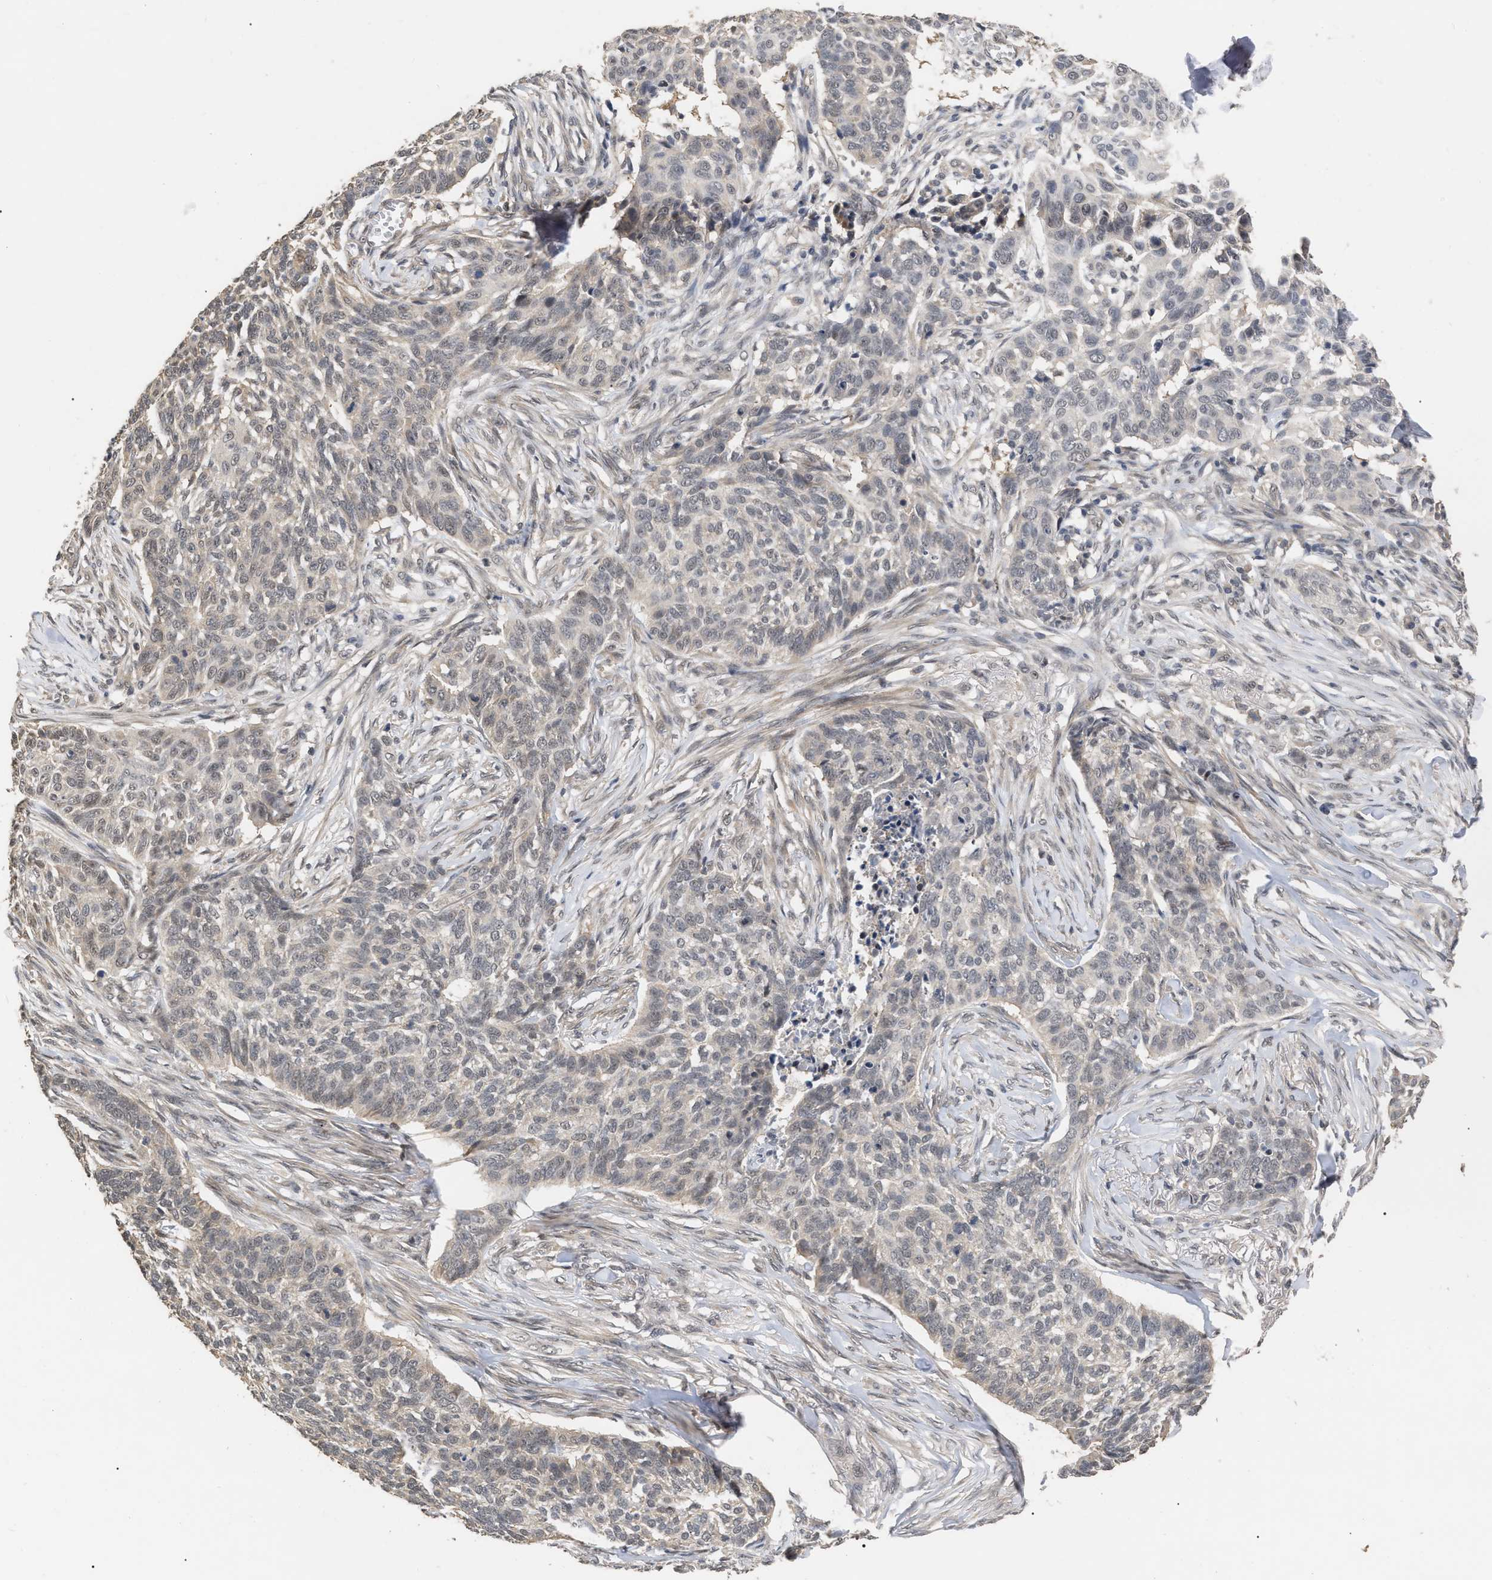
{"staining": {"intensity": "weak", "quantity": "<25%", "location": "nuclear"}, "tissue": "skin cancer", "cell_type": "Tumor cells", "image_type": "cancer", "snomed": [{"axis": "morphology", "description": "Basal cell carcinoma"}, {"axis": "topography", "description": "Skin"}], "caption": "Human skin cancer (basal cell carcinoma) stained for a protein using immunohistochemistry (IHC) exhibits no staining in tumor cells.", "gene": "JAZF1", "patient": {"sex": "male", "age": 85}}